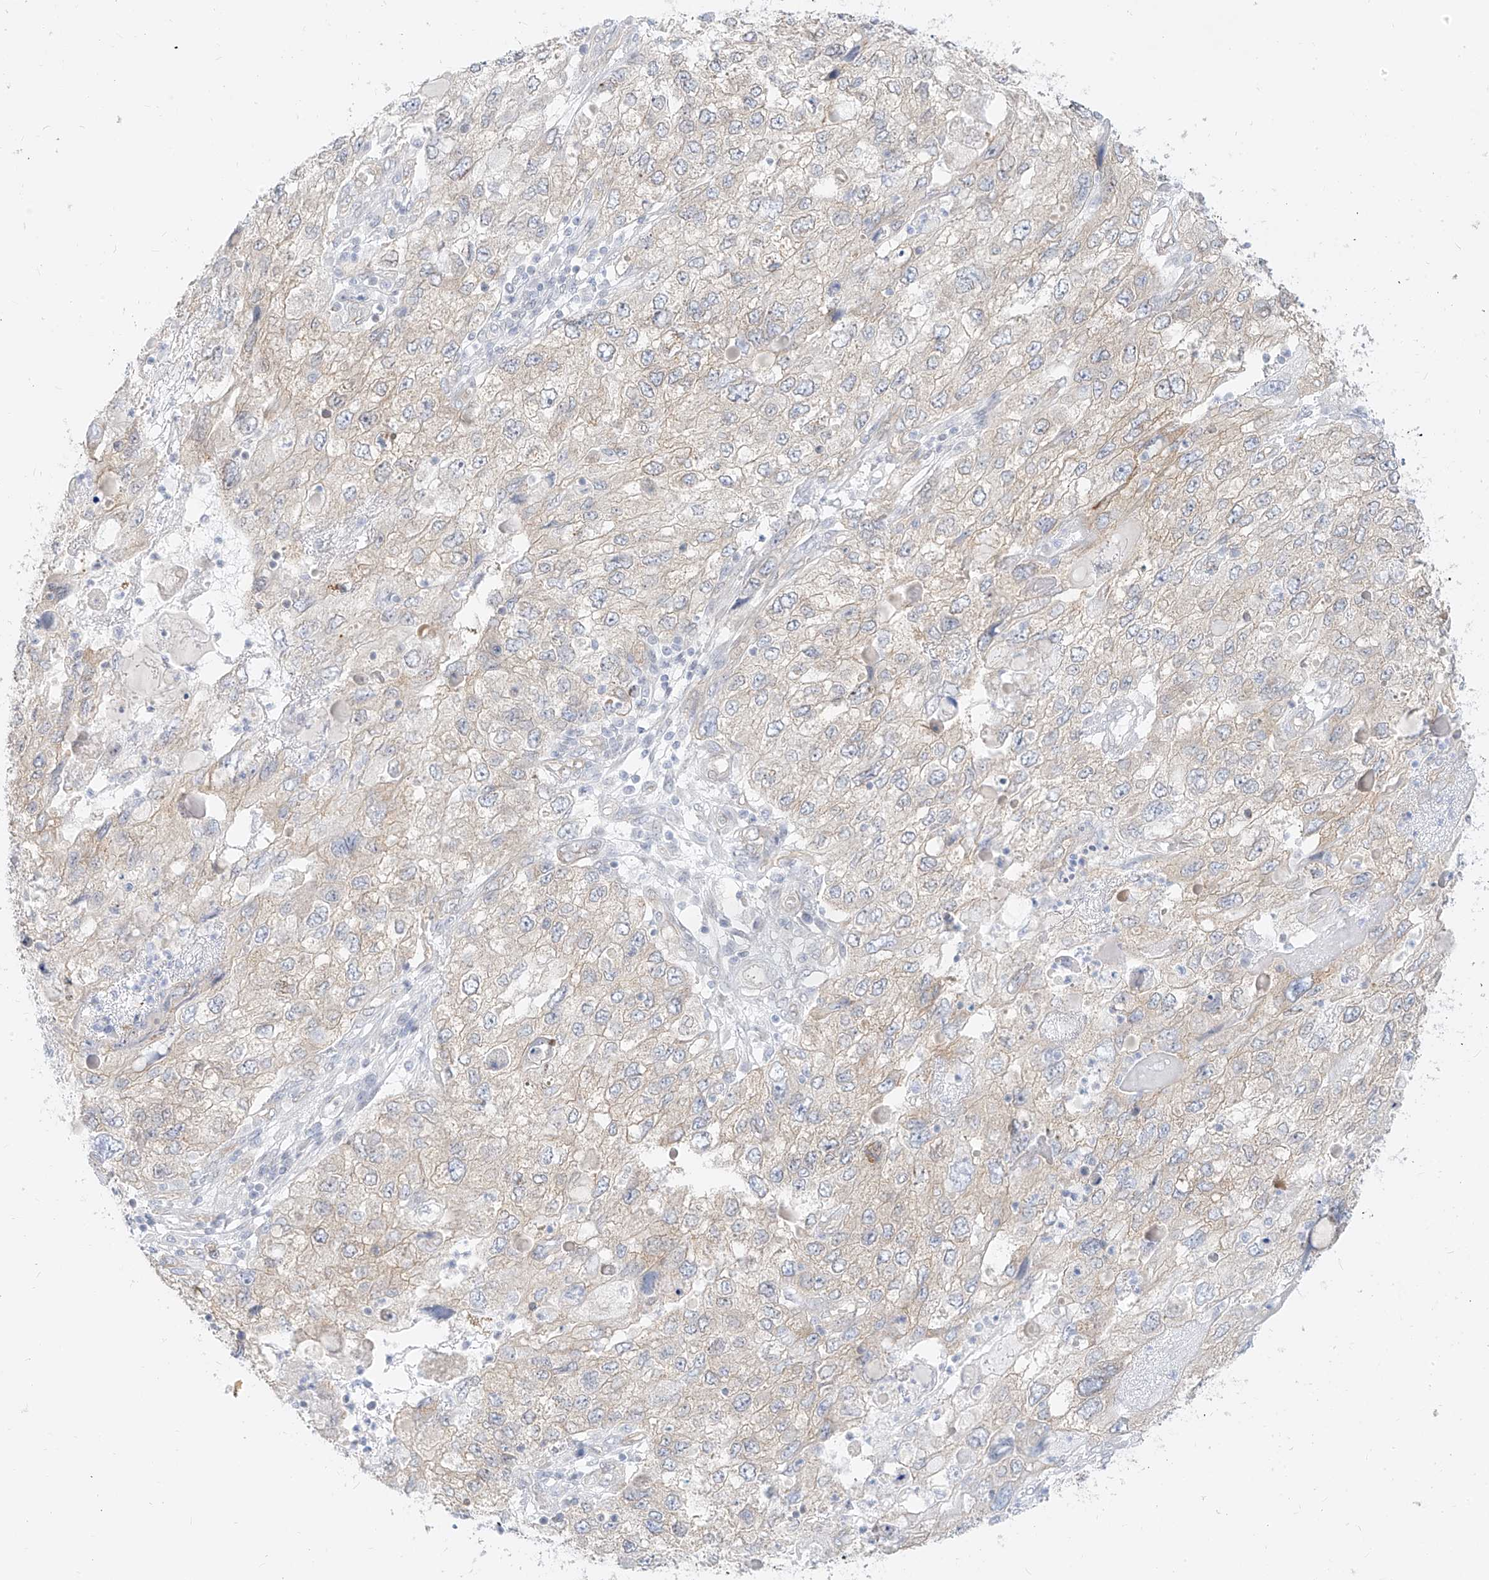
{"staining": {"intensity": "weak", "quantity": "<25%", "location": "cytoplasmic/membranous"}, "tissue": "endometrial cancer", "cell_type": "Tumor cells", "image_type": "cancer", "snomed": [{"axis": "morphology", "description": "Adenocarcinoma, NOS"}, {"axis": "topography", "description": "Endometrium"}], "caption": "Tumor cells are negative for brown protein staining in adenocarcinoma (endometrial).", "gene": "NHSL1", "patient": {"sex": "female", "age": 49}}